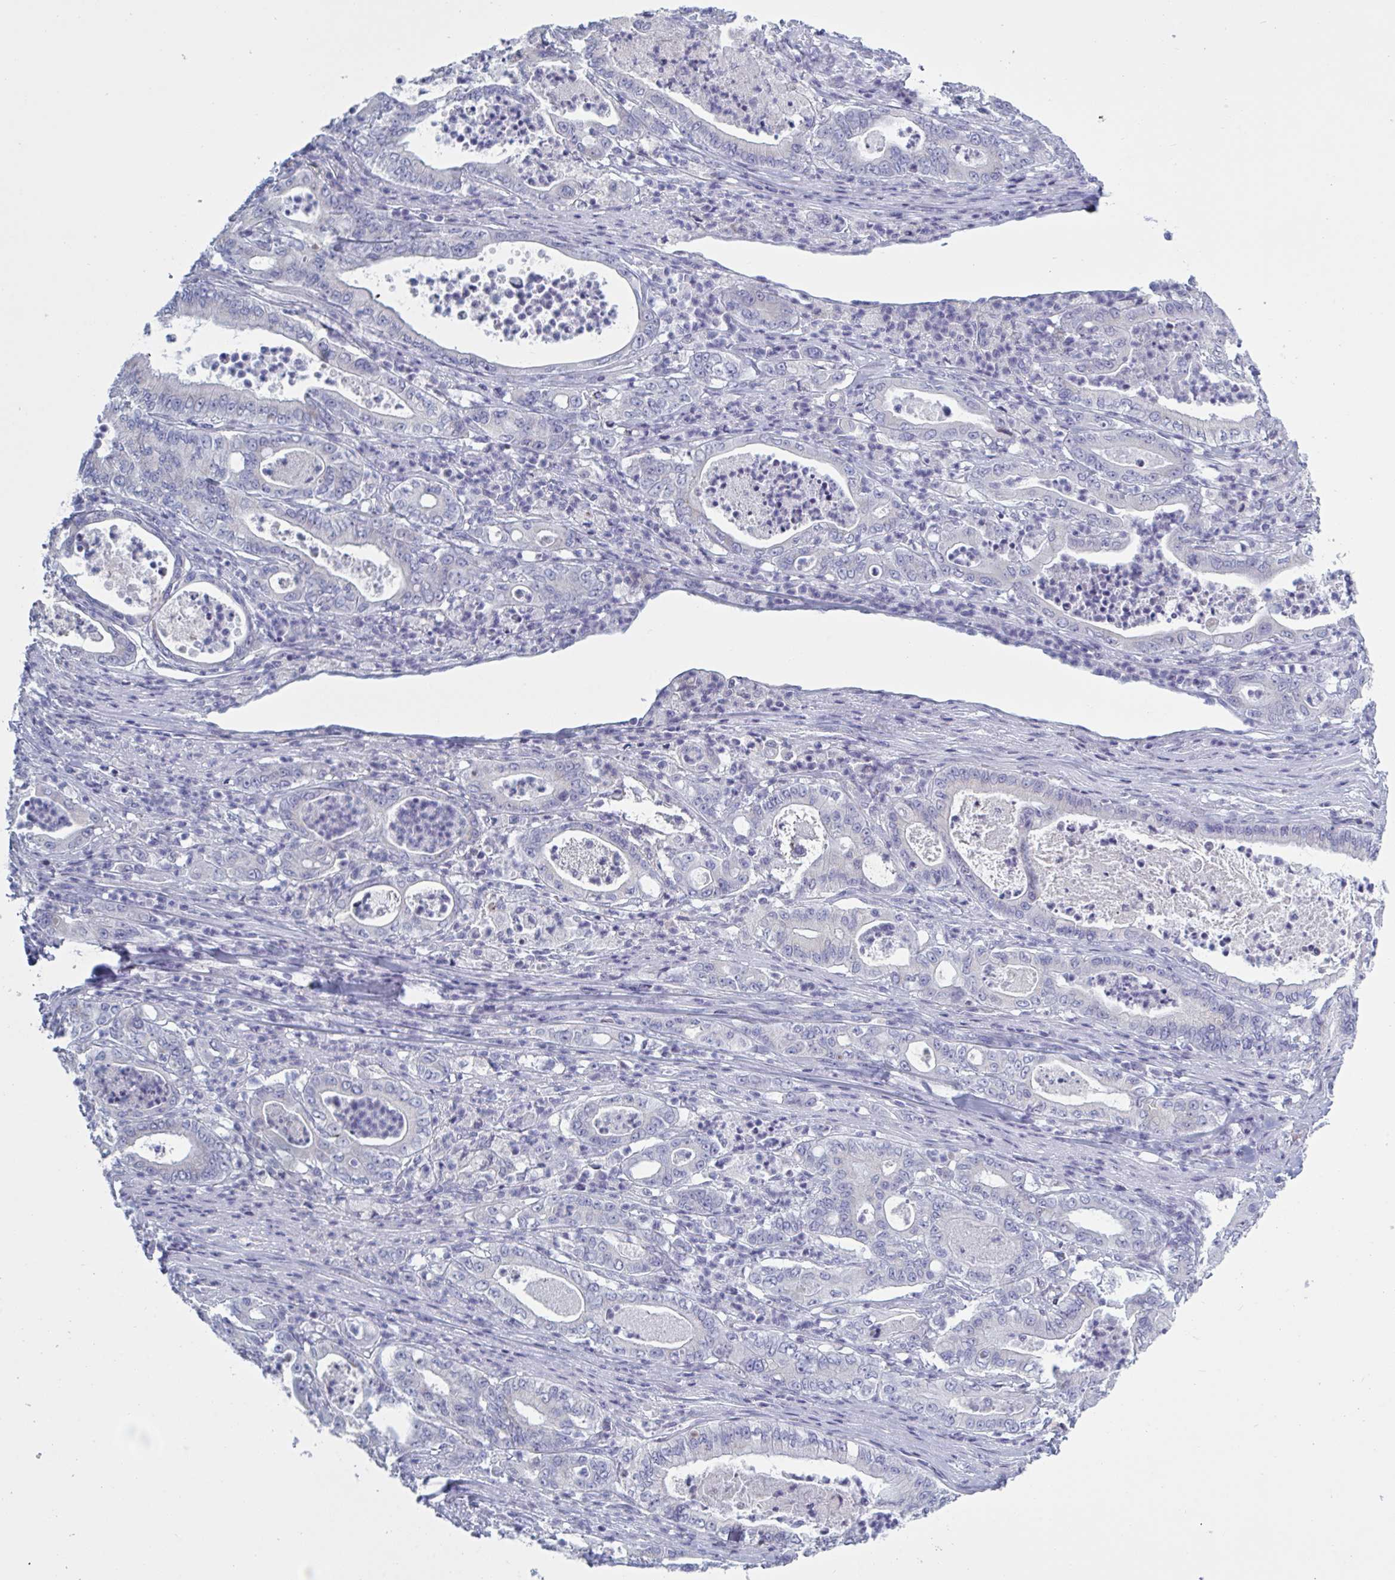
{"staining": {"intensity": "negative", "quantity": "none", "location": "none"}, "tissue": "pancreatic cancer", "cell_type": "Tumor cells", "image_type": "cancer", "snomed": [{"axis": "morphology", "description": "Adenocarcinoma, NOS"}, {"axis": "topography", "description": "Pancreas"}], "caption": "A high-resolution photomicrograph shows immunohistochemistry (IHC) staining of pancreatic cancer (adenocarcinoma), which exhibits no significant expression in tumor cells.", "gene": "NDUFC2", "patient": {"sex": "male", "age": 71}}